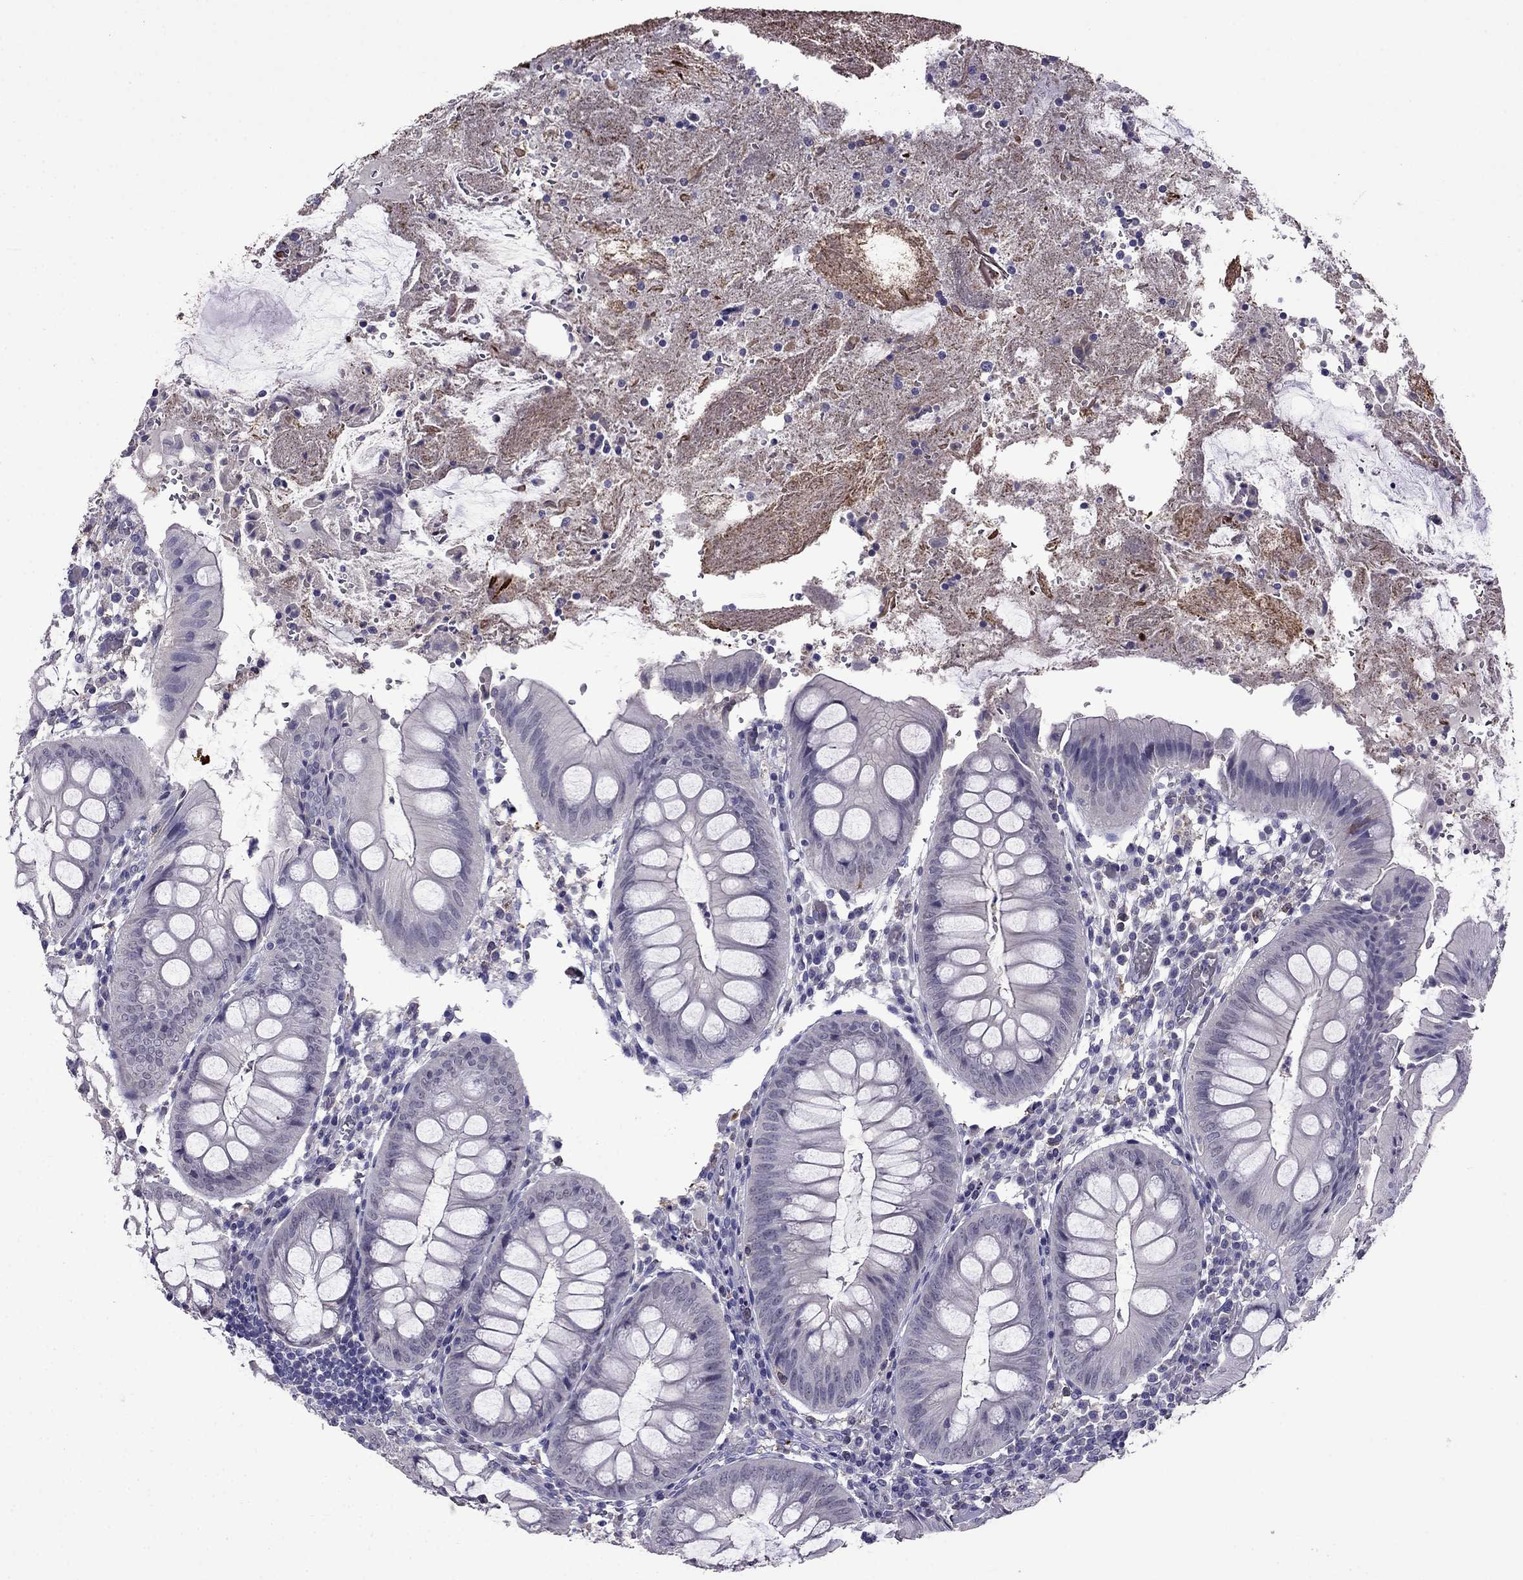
{"staining": {"intensity": "negative", "quantity": "none", "location": "none"}, "tissue": "appendix", "cell_type": "Glandular cells", "image_type": "normal", "snomed": [{"axis": "morphology", "description": "Normal tissue, NOS"}, {"axis": "morphology", "description": "Inflammation, NOS"}, {"axis": "topography", "description": "Appendix"}], "caption": "An IHC photomicrograph of normal appendix is shown. There is no staining in glandular cells of appendix. (Stains: DAB immunohistochemistry with hematoxylin counter stain, Microscopy: brightfield microscopy at high magnification).", "gene": "AQP9", "patient": {"sex": "male", "age": 16}}